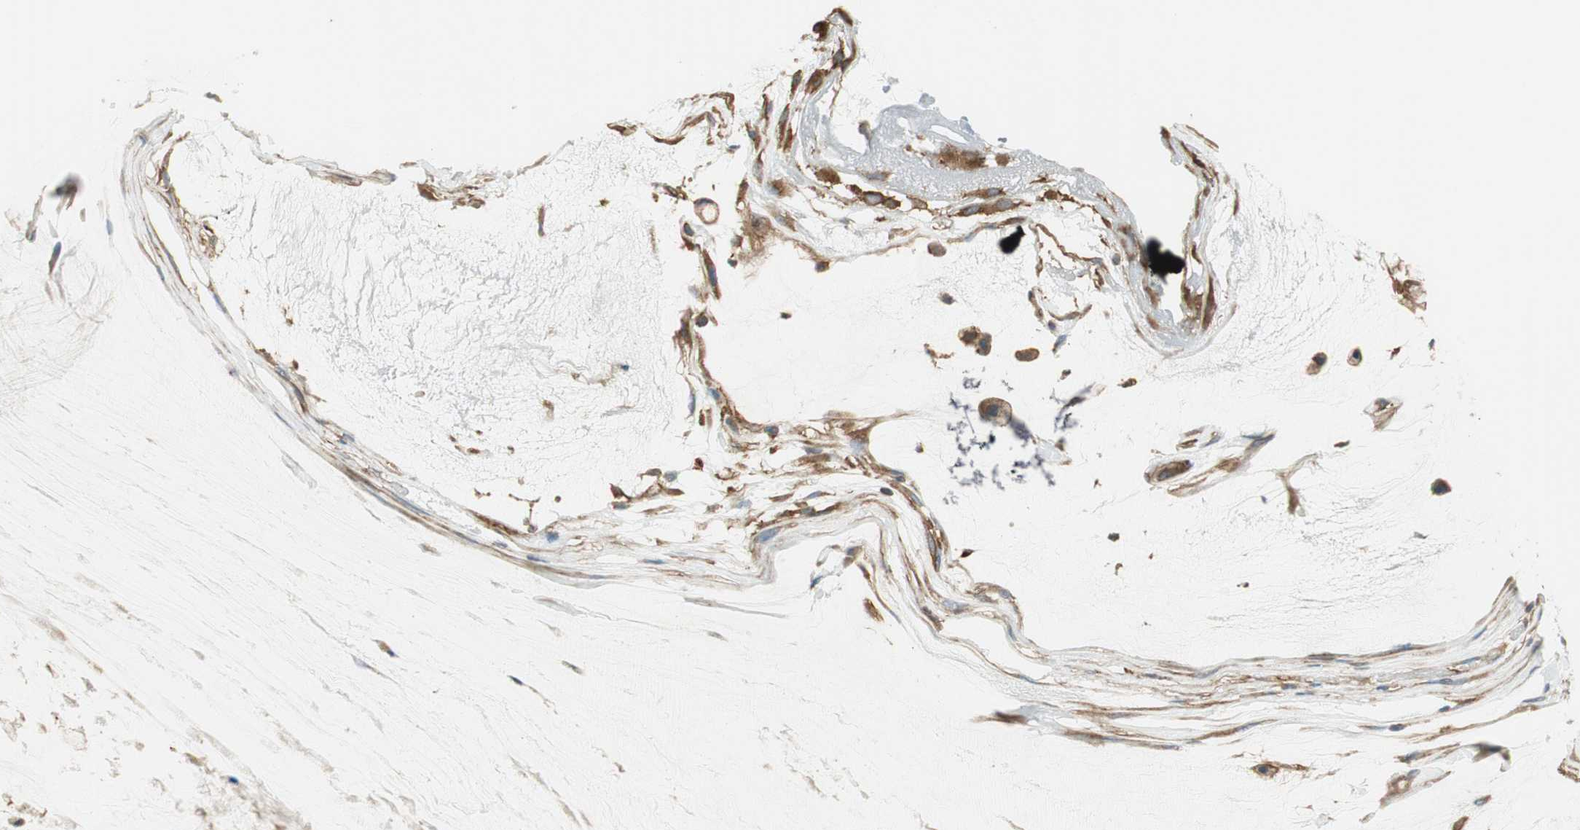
{"staining": {"intensity": "moderate", "quantity": ">75%", "location": "cytoplasmic/membranous"}, "tissue": "ovarian cancer", "cell_type": "Tumor cells", "image_type": "cancer", "snomed": [{"axis": "morphology", "description": "Cystadenocarcinoma, mucinous, NOS"}, {"axis": "topography", "description": "Ovary"}], "caption": "About >75% of tumor cells in human ovarian cancer (mucinous cystadenocarcinoma) exhibit moderate cytoplasmic/membranous protein positivity as visualized by brown immunohistochemical staining.", "gene": "PI4K2B", "patient": {"sex": "female", "age": 39}}